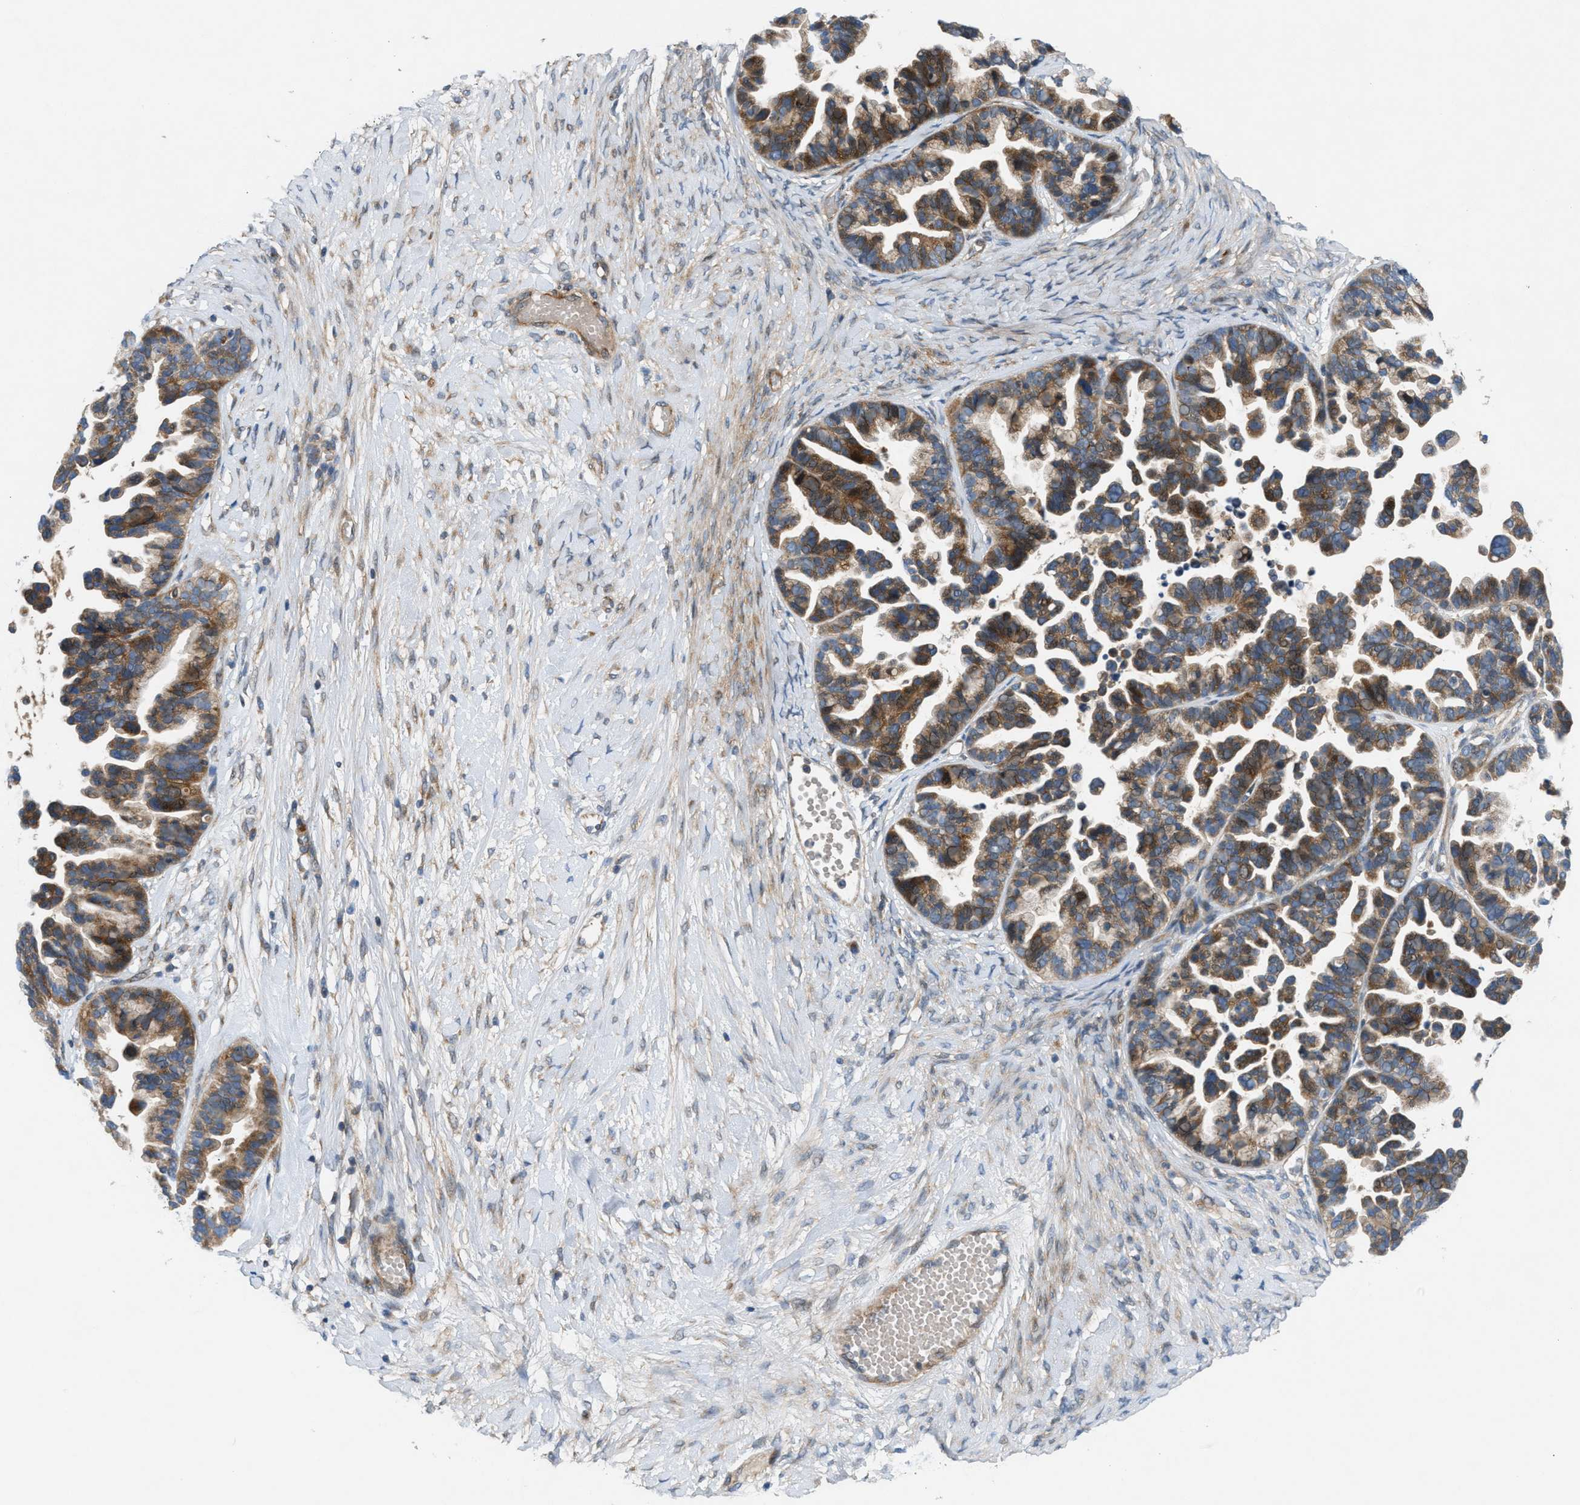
{"staining": {"intensity": "moderate", "quantity": ">75%", "location": "cytoplasmic/membranous"}, "tissue": "ovarian cancer", "cell_type": "Tumor cells", "image_type": "cancer", "snomed": [{"axis": "morphology", "description": "Cystadenocarcinoma, serous, NOS"}, {"axis": "topography", "description": "Ovary"}], "caption": "Serous cystadenocarcinoma (ovarian) tissue shows moderate cytoplasmic/membranous staining in about >75% of tumor cells, visualized by immunohistochemistry.", "gene": "CYB5D1", "patient": {"sex": "female", "age": 56}}